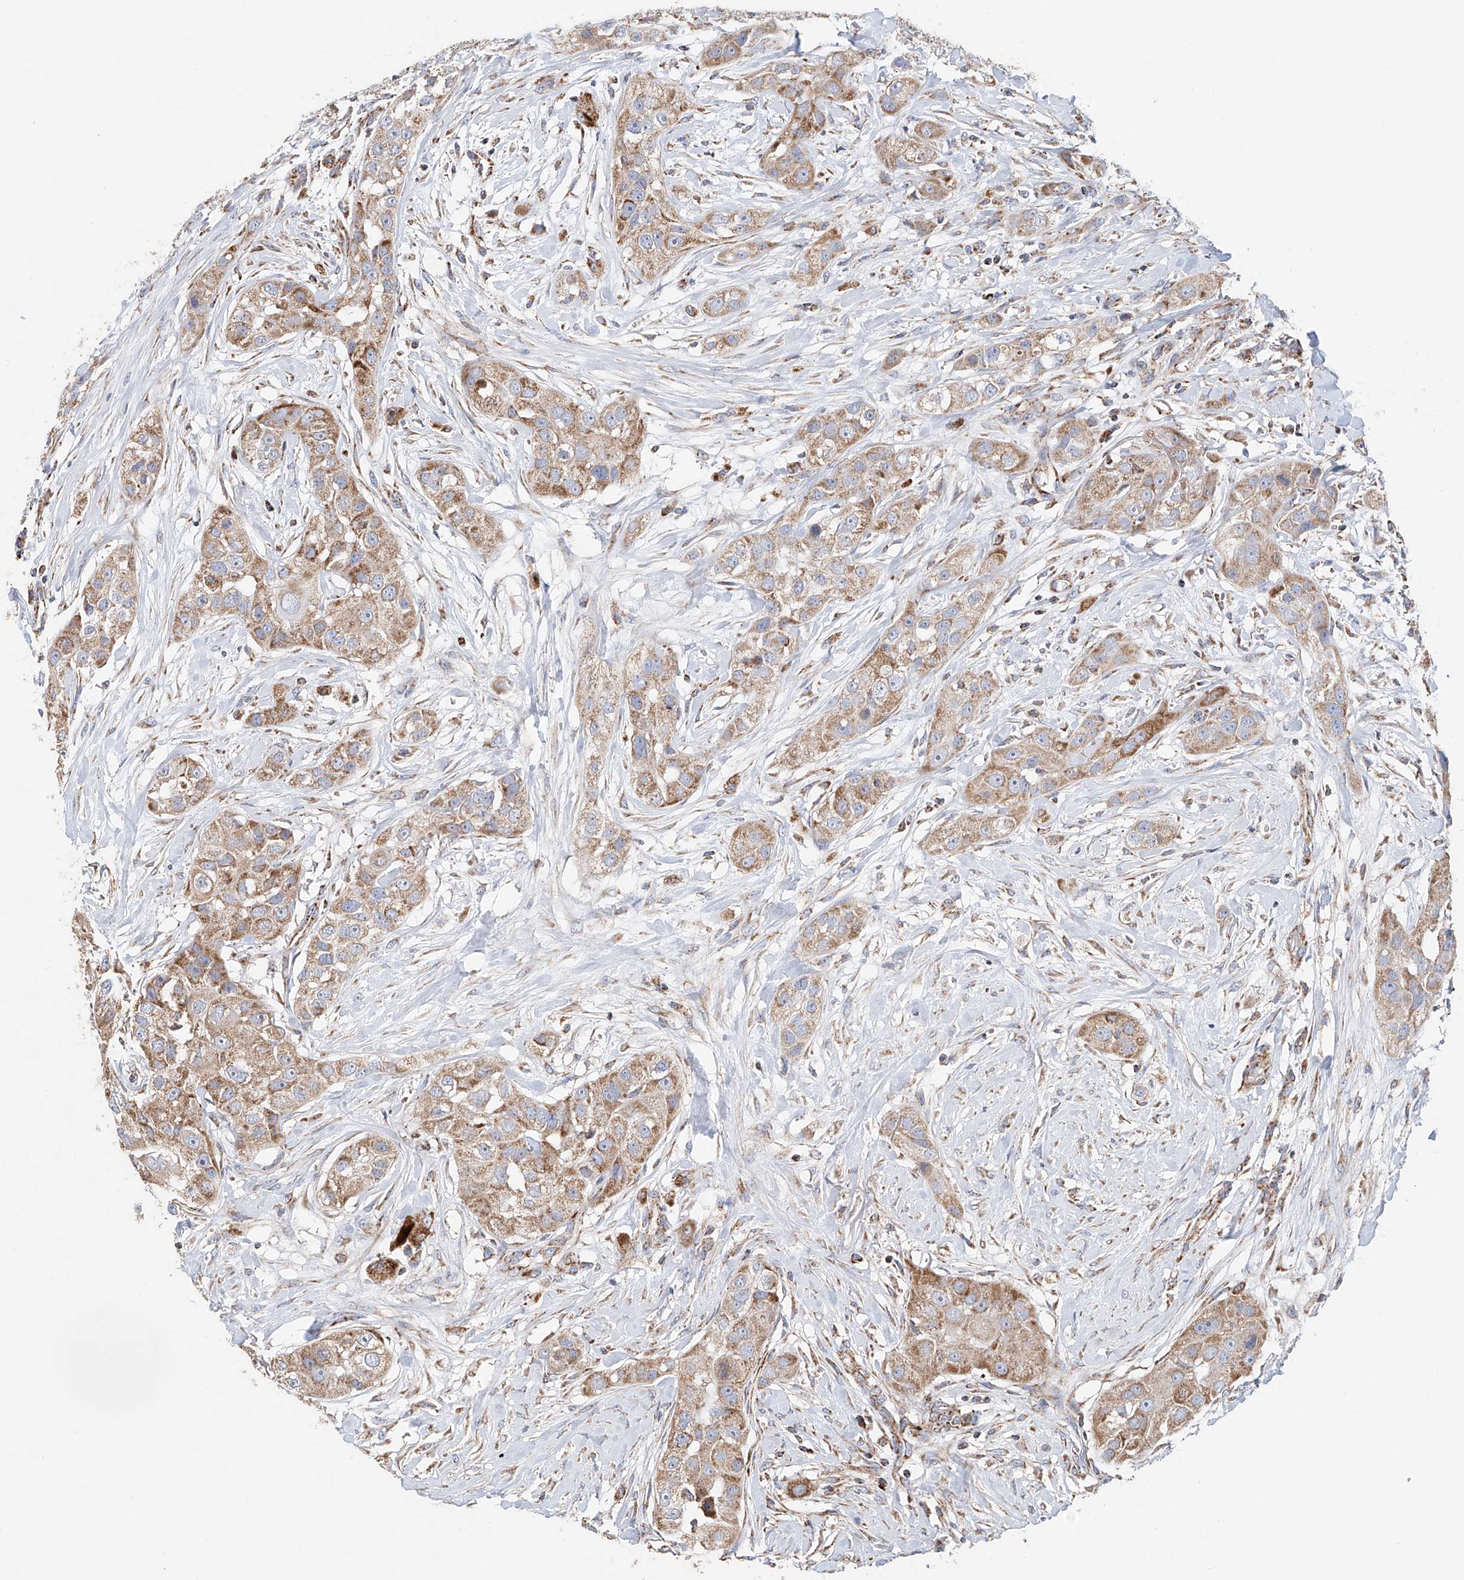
{"staining": {"intensity": "moderate", "quantity": ">75%", "location": "cytoplasmic/membranous"}, "tissue": "head and neck cancer", "cell_type": "Tumor cells", "image_type": "cancer", "snomed": [{"axis": "morphology", "description": "Normal tissue, NOS"}, {"axis": "morphology", "description": "Squamous cell carcinoma, NOS"}, {"axis": "topography", "description": "Skeletal muscle"}, {"axis": "topography", "description": "Head-Neck"}], "caption": "IHC staining of head and neck squamous cell carcinoma, which reveals medium levels of moderate cytoplasmic/membranous expression in about >75% of tumor cells indicating moderate cytoplasmic/membranous protein positivity. The staining was performed using DAB (brown) for protein detection and nuclei were counterstained in hematoxylin (blue).", "gene": "MCL1", "patient": {"sex": "male", "age": 51}}